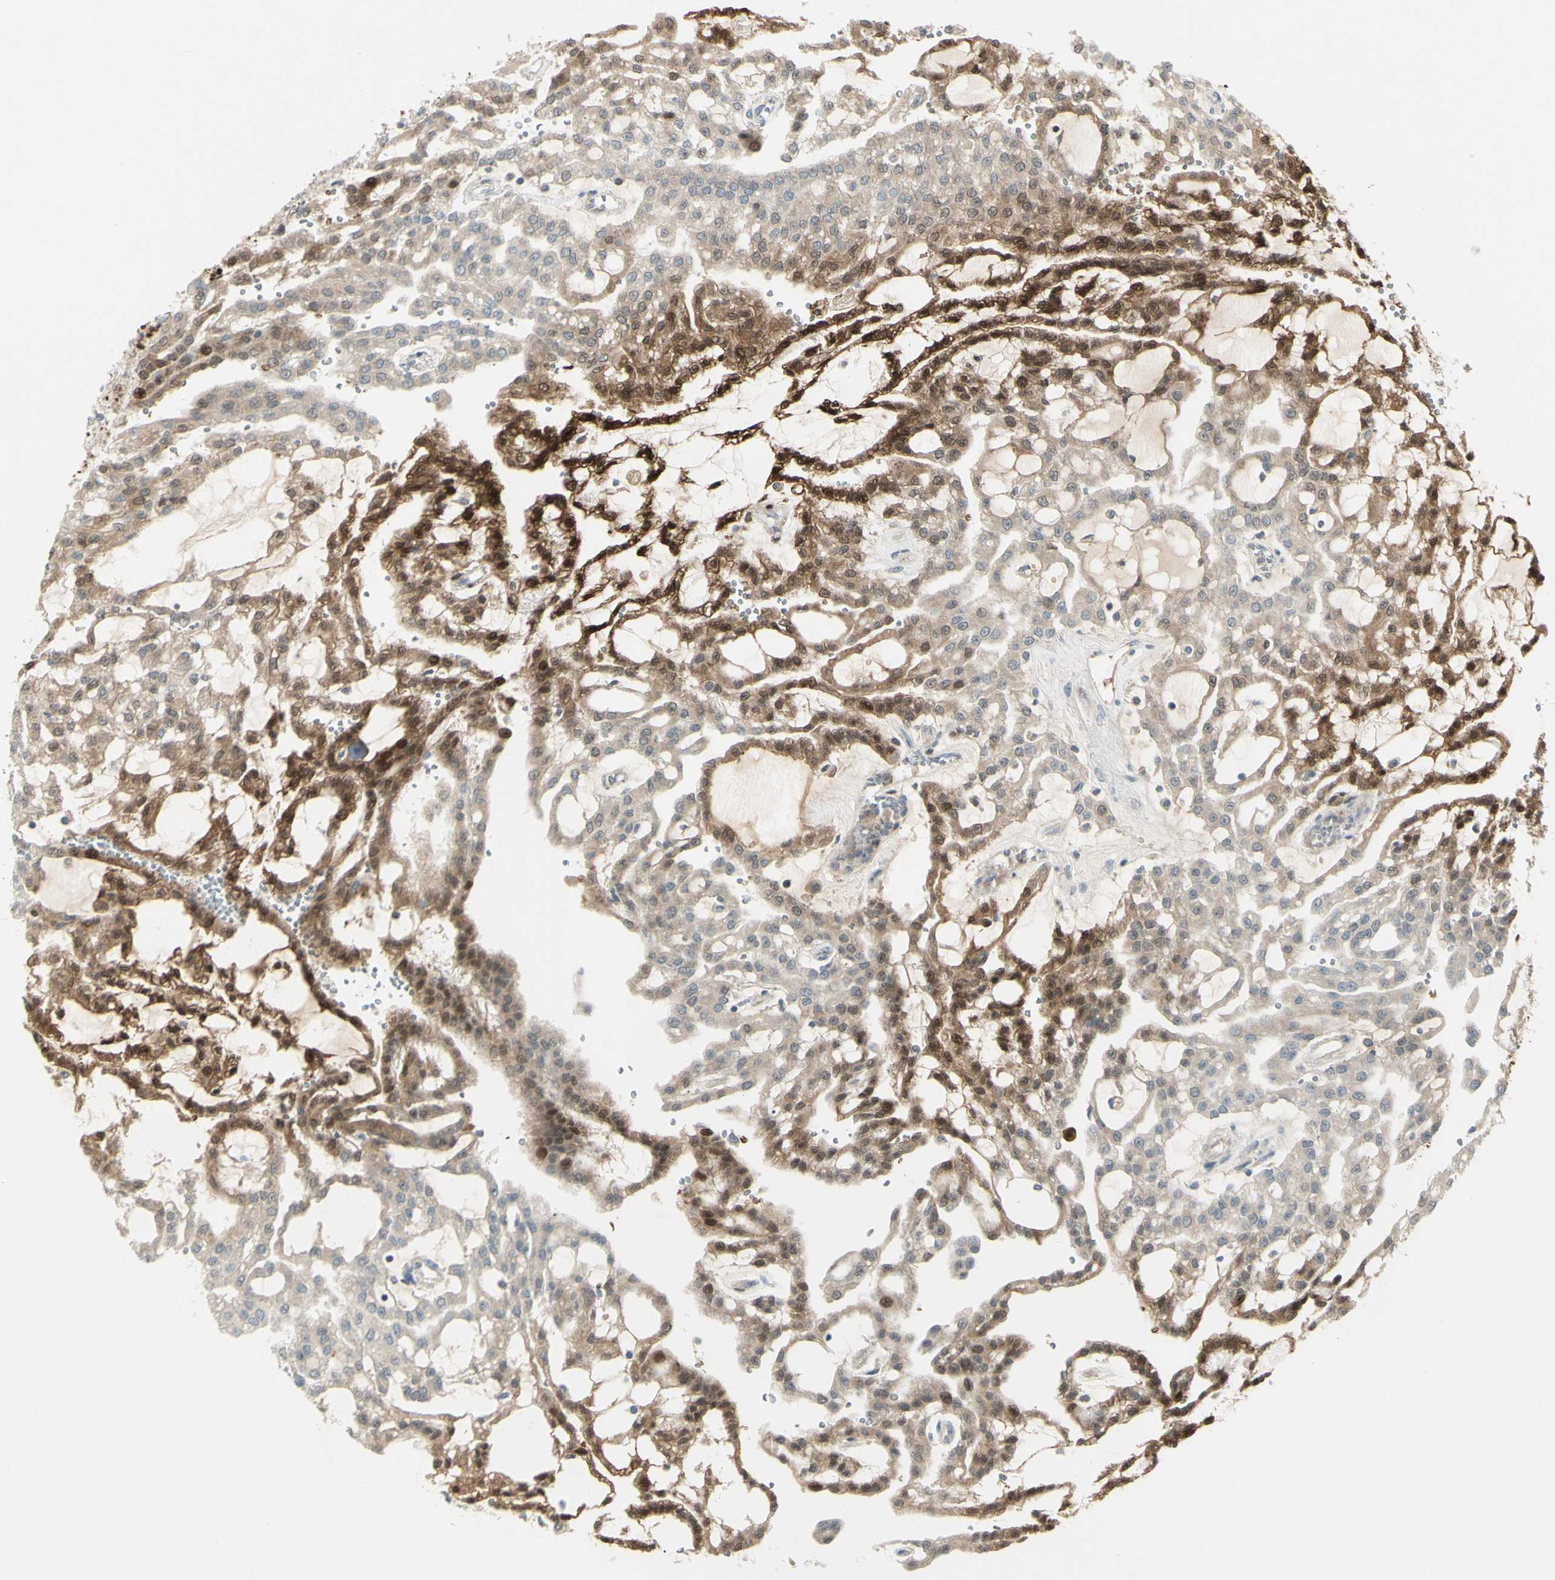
{"staining": {"intensity": "strong", "quantity": "25%-75%", "location": "cytoplasmic/membranous,nuclear"}, "tissue": "renal cancer", "cell_type": "Tumor cells", "image_type": "cancer", "snomed": [{"axis": "morphology", "description": "Adenocarcinoma, NOS"}, {"axis": "topography", "description": "Kidney"}], "caption": "There is high levels of strong cytoplasmic/membranous and nuclear expression in tumor cells of renal adenocarcinoma, as demonstrated by immunohistochemical staining (brown color).", "gene": "C1orf159", "patient": {"sex": "male", "age": 63}}